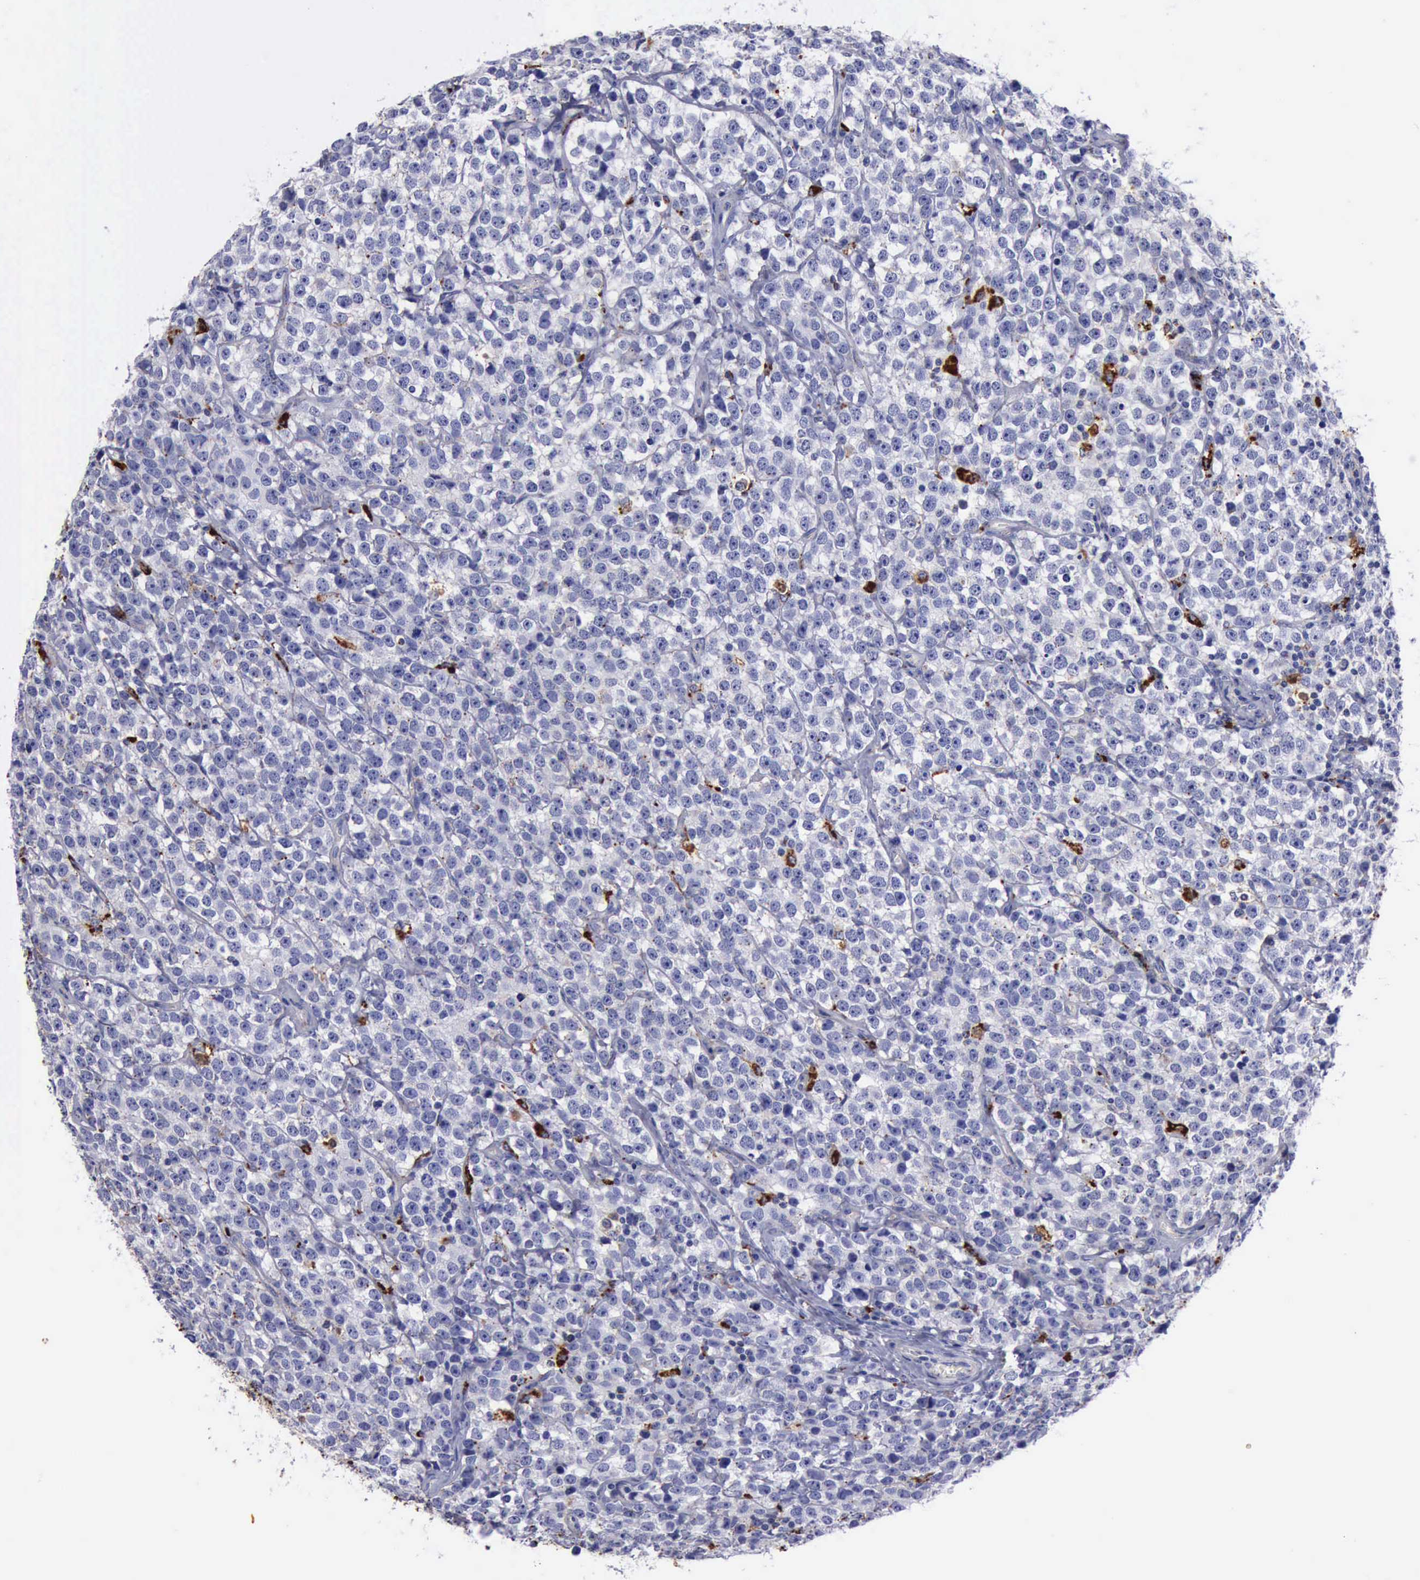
{"staining": {"intensity": "weak", "quantity": "<25%", "location": "cytoplasmic/membranous"}, "tissue": "testis cancer", "cell_type": "Tumor cells", "image_type": "cancer", "snomed": [{"axis": "morphology", "description": "Seminoma, NOS"}, {"axis": "topography", "description": "Testis"}], "caption": "This is an immunohistochemistry (IHC) micrograph of testis cancer (seminoma). There is no staining in tumor cells.", "gene": "CTSD", "patient": {"sex": "male", "age": 25}}